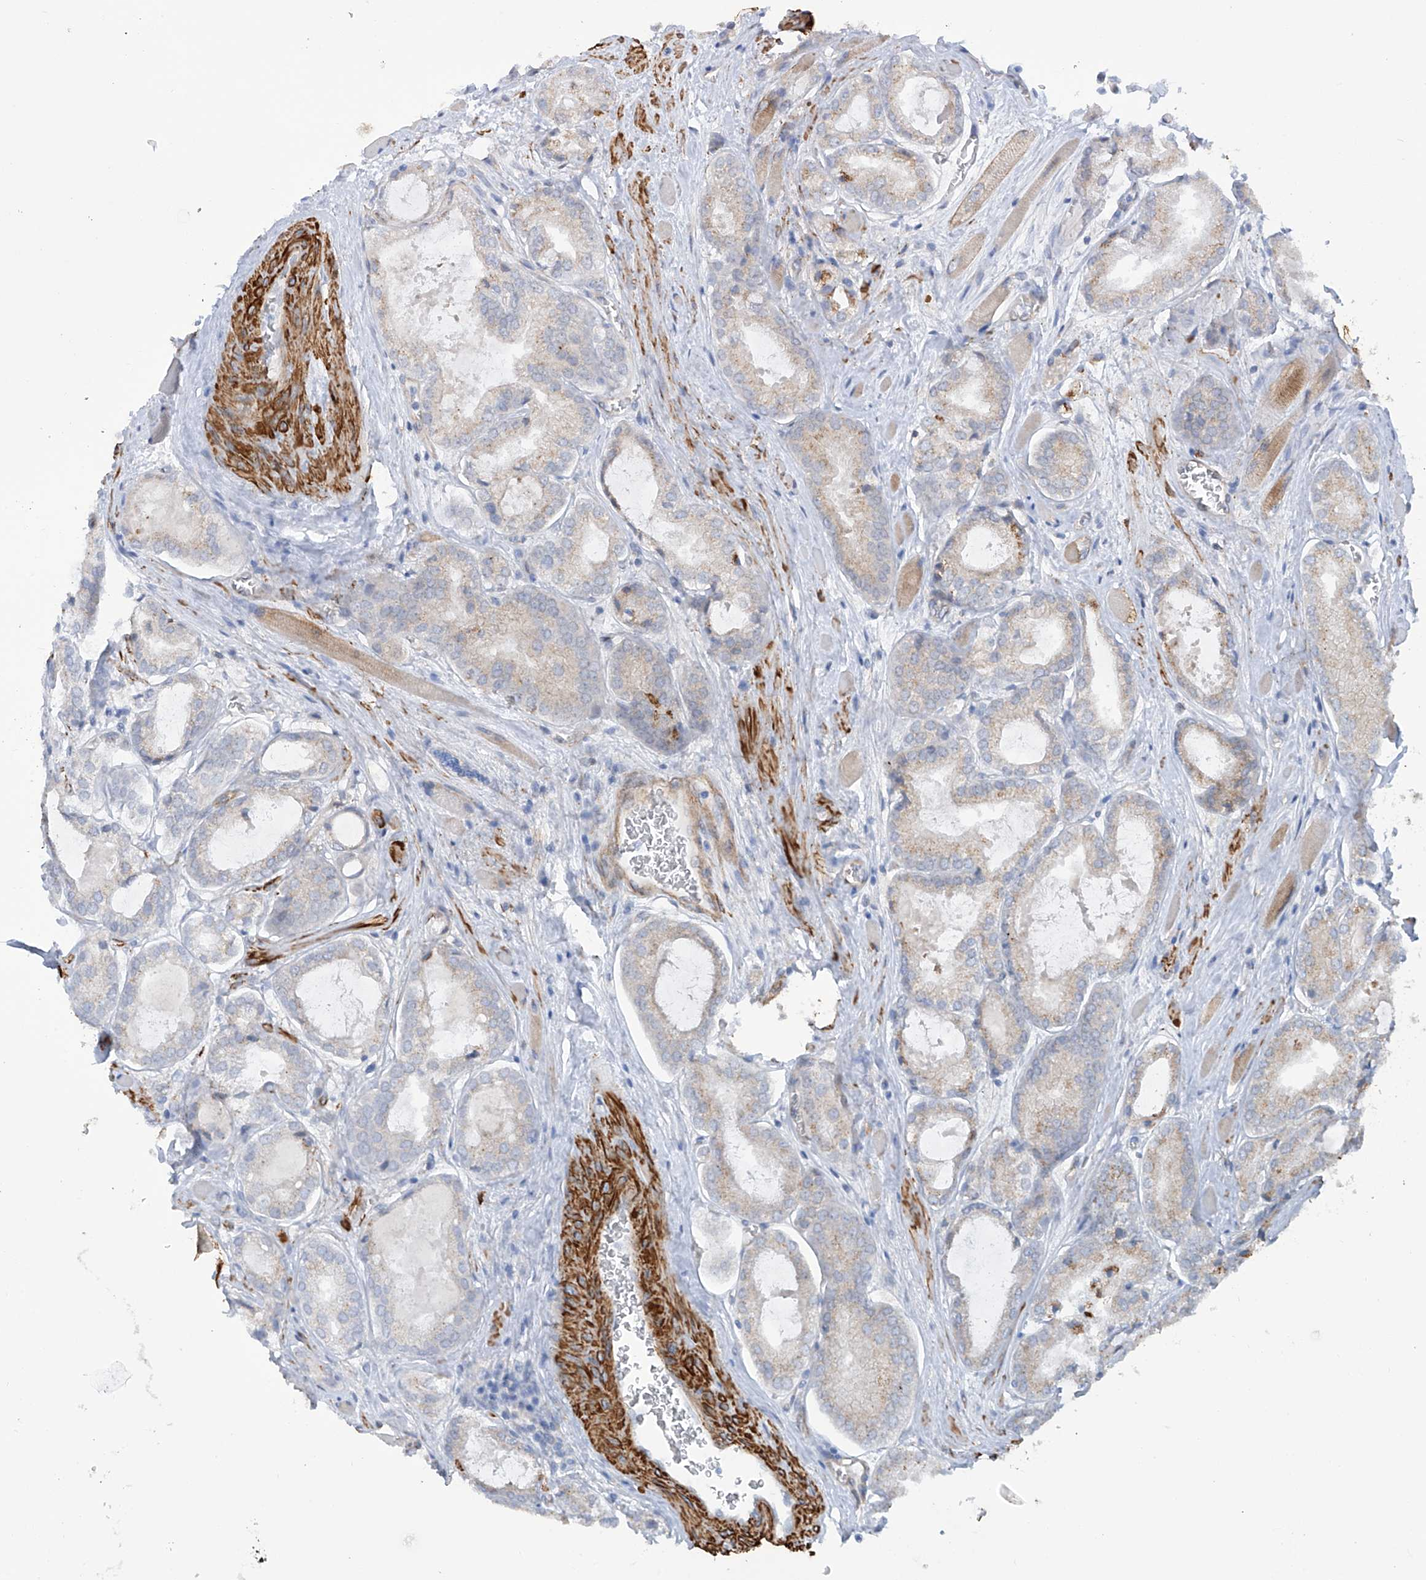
{"staining": {"intensity": "weak", "quantity": "<25%", "location": "cytoplasmic/membranous"}, "tissue": "prostate cancer", "cell_type": "Tumor cells", "image_type": "cancer", "snomed": [{"axis": "morphology", "description": "Adenocarcinoma, Low grade"}, {"axis": "topography", "description": "Prostate"}], "caption": "Immunohistochemical staining of human prostate adenocarcinoma (low-grade) shows no significant expression in tumor cells.", "gene": "ZNF490", "patient": {"sex": "male", "age": 67}}